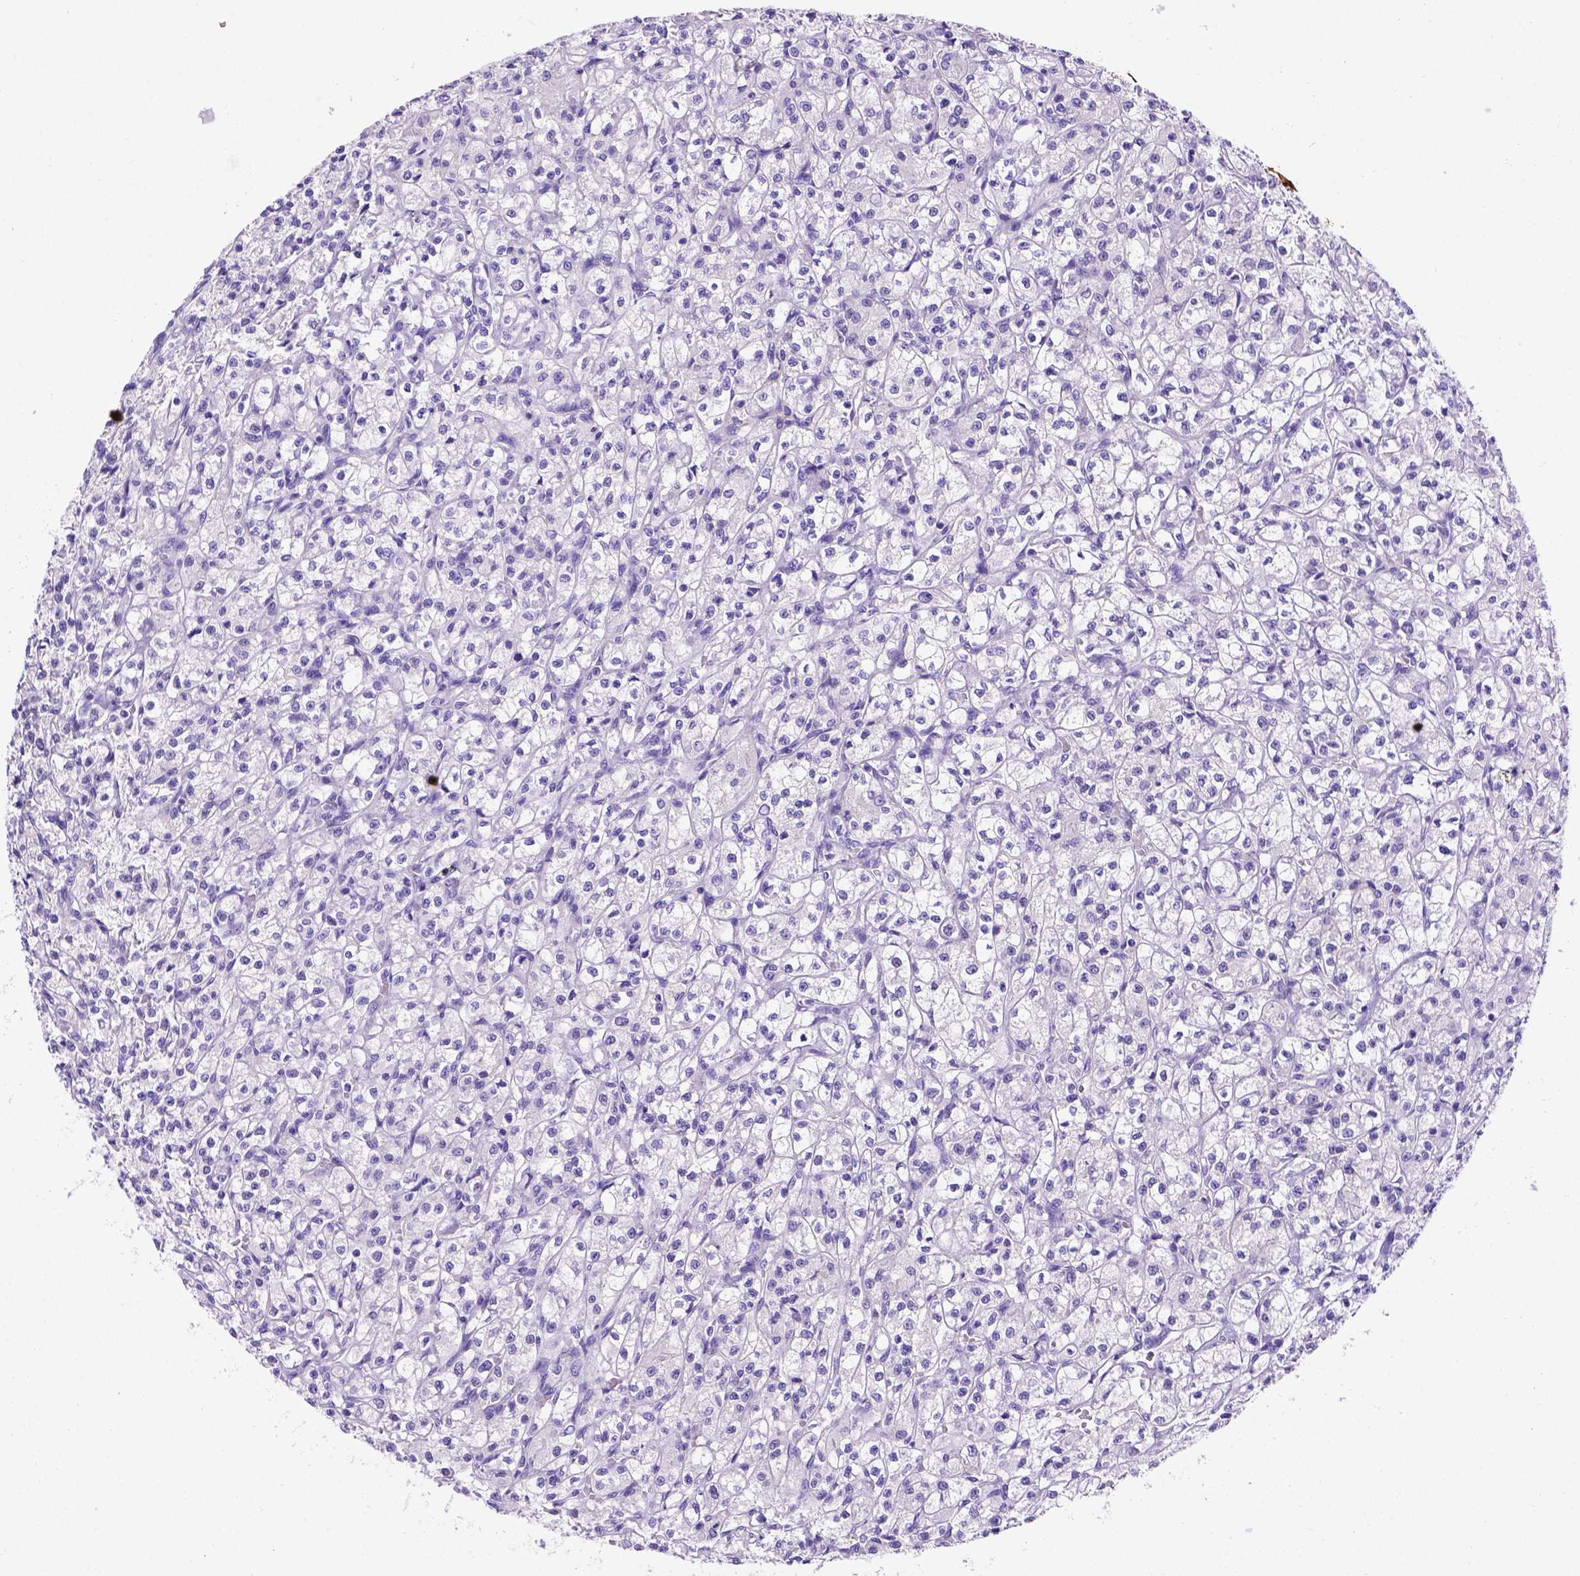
{"staining": {"intensity": "negative", "quantity": "none", "location": "none"}, "tissue": "renal cancer", "cell_type": "Tumor cells", "image_type": "cancer", "snomed": [{"axis": "morphology", "description": "Adenocarcinoma, NOS"}, {"axis": "topography", "description": "Kidney"}], "caption": "DAB immunohistochemical staining of human renal cancer displays no significant staining in tumor cells.", "gene": "FAM81B", "patient": {"sex": "female", "age": 70}}